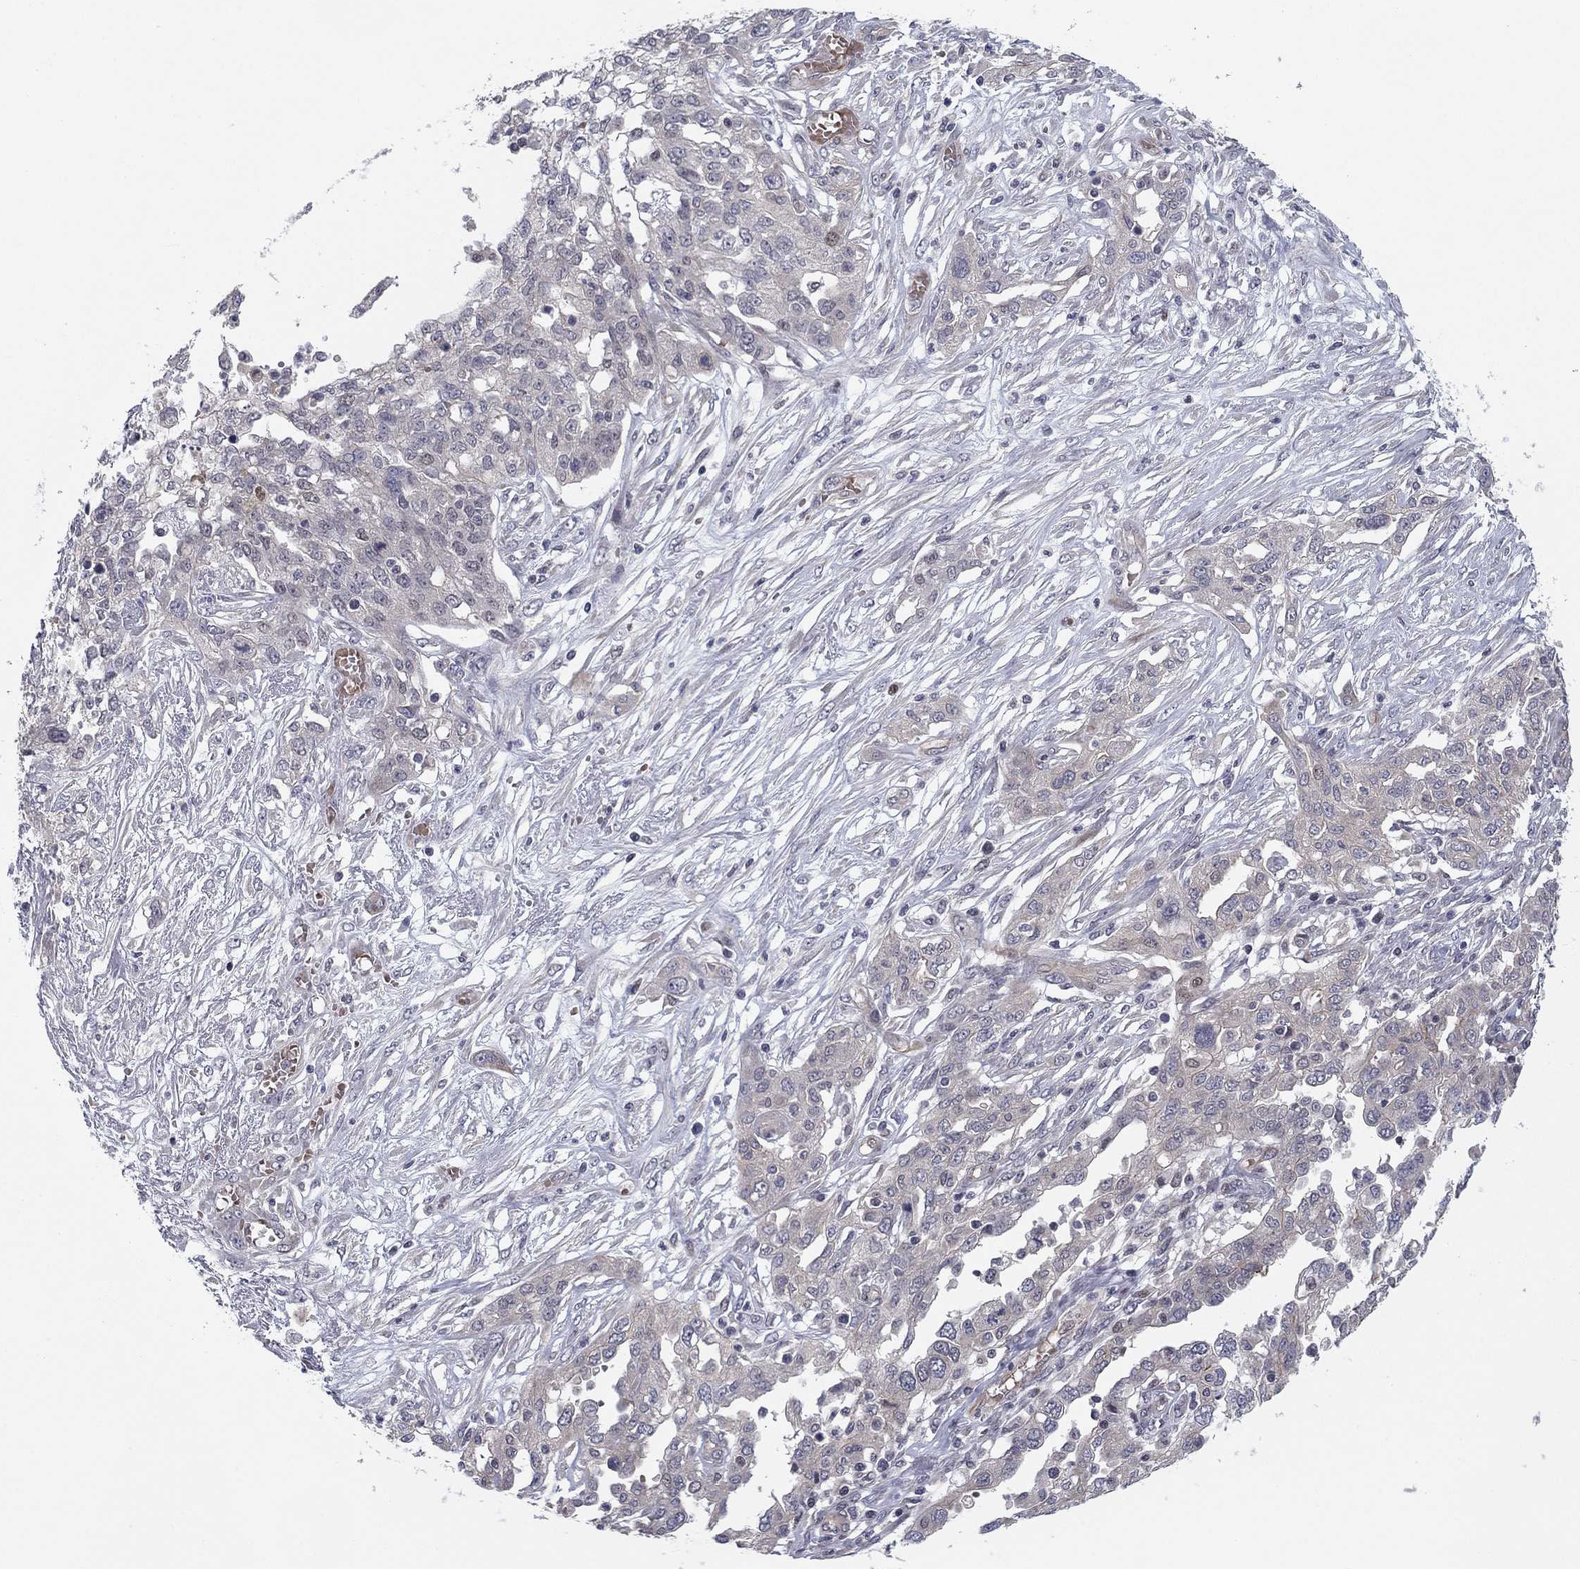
{"staining": {"intensity": "moderate", "quantity": "<25%", "location": "cytoplasmic/membranous"}, "tissue": "ovarian cancer", "cell_type": "Tumor cells", "image_type": "cancer", "snomed": [{"axis": "morphology", "description": "Cystadenocarcinoma, serous, NOS"}, {"axis": "topography", "description": "Ovary"}], "caption": "A brown stain shows moderate cytoplasmic/membranous expression of a protein in serous cystadenocarcinoma (ovarian) tumor cells.", "gene": "BCL11A", "patient": {"sex": "female", "age": 67}}